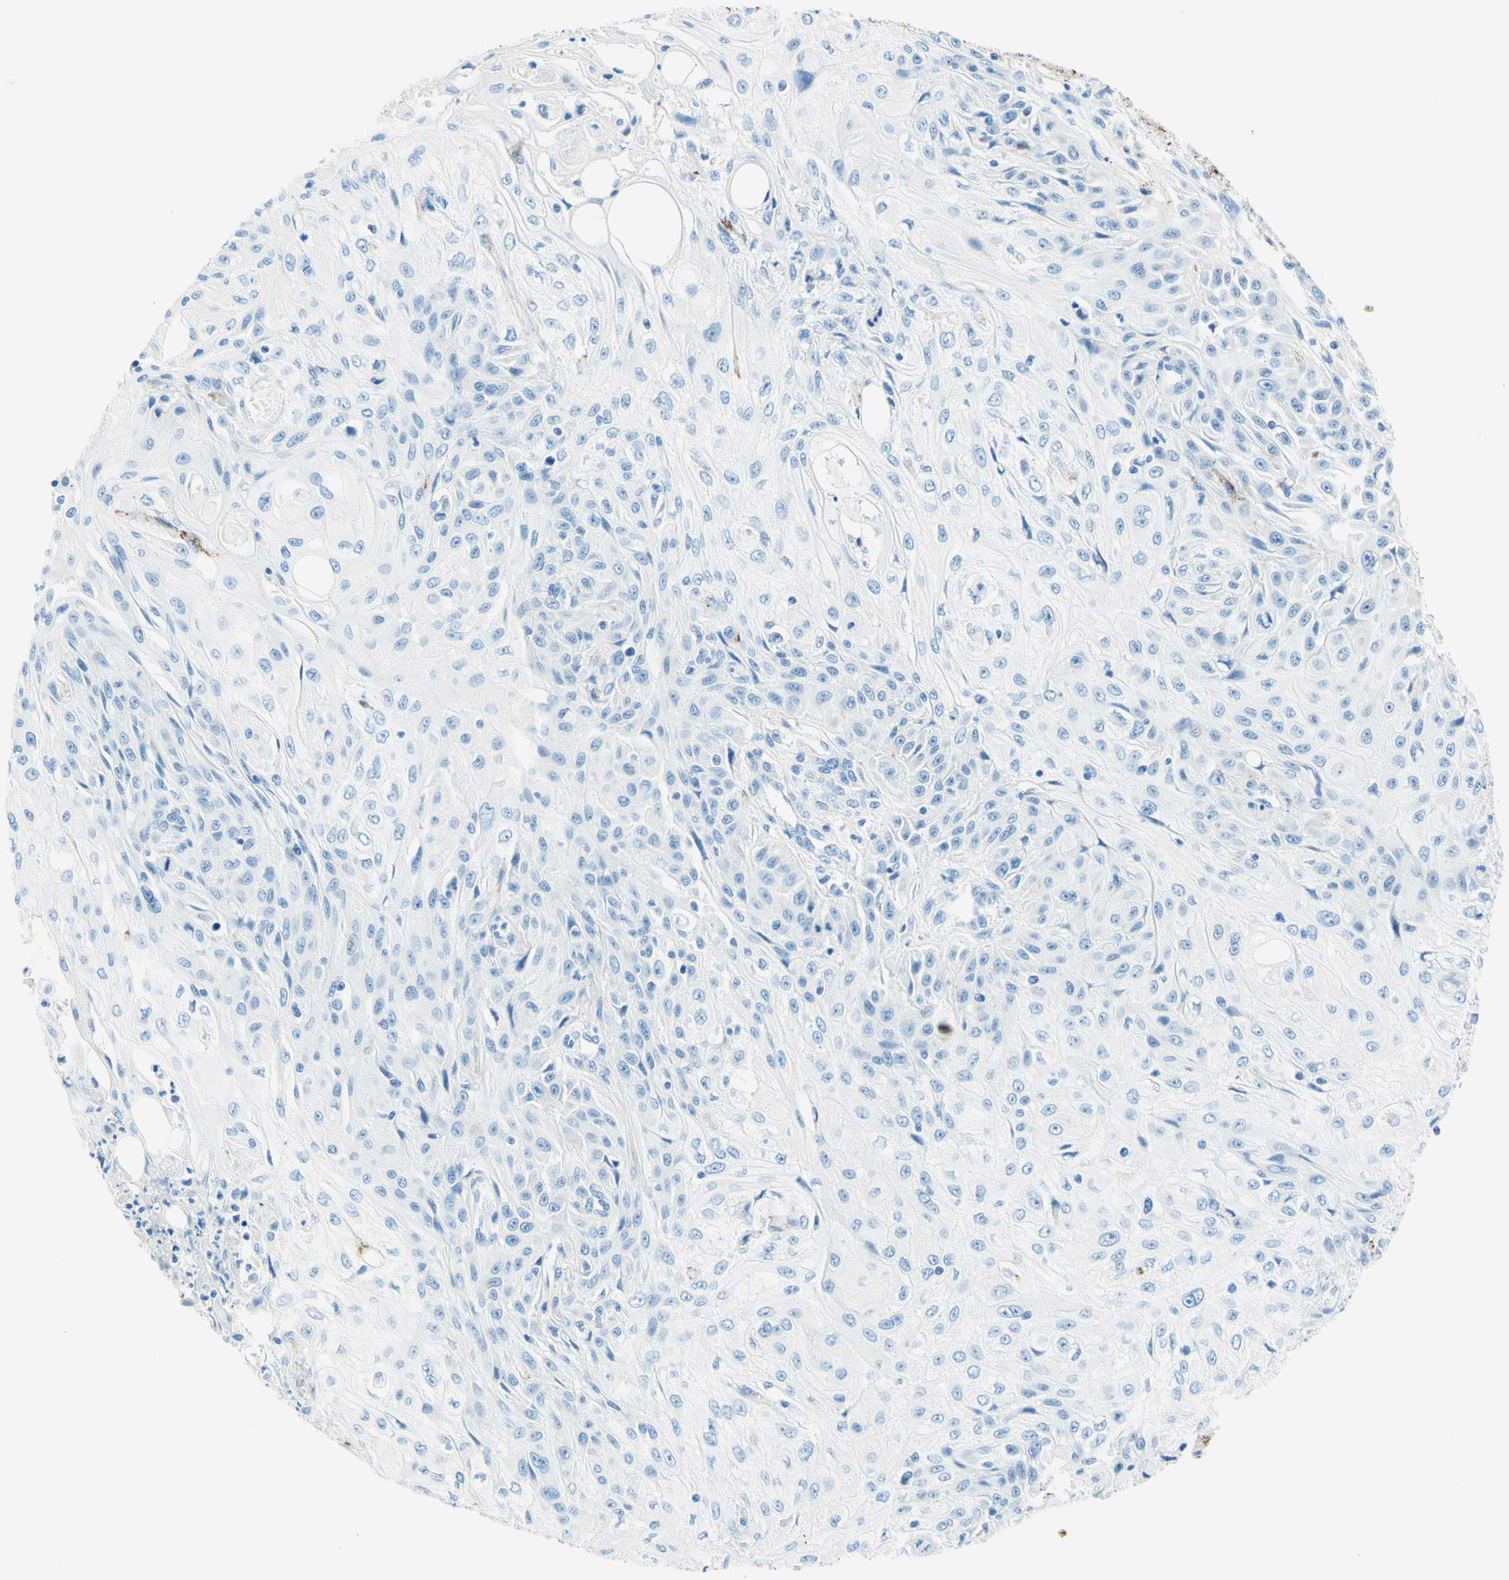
{"staining": {"intensity": "negative", "quantity": "none", "location": "none"}, "tissue": "skin cancer", "cell_type": "Tumor cells", "image_type": "cancer", "snomed": [{"axis": "morphology", "description": "Squamous cell carcinoma, NOS"}, {"axis": "topography", "description": "Skin"}], "caption": "Micrograph shows no protein staining in tumor cells of squamous cell carcinoma (skin) tissue.", "gene": "MFAP5", "patient": {"sex": "male", "age": 75}}